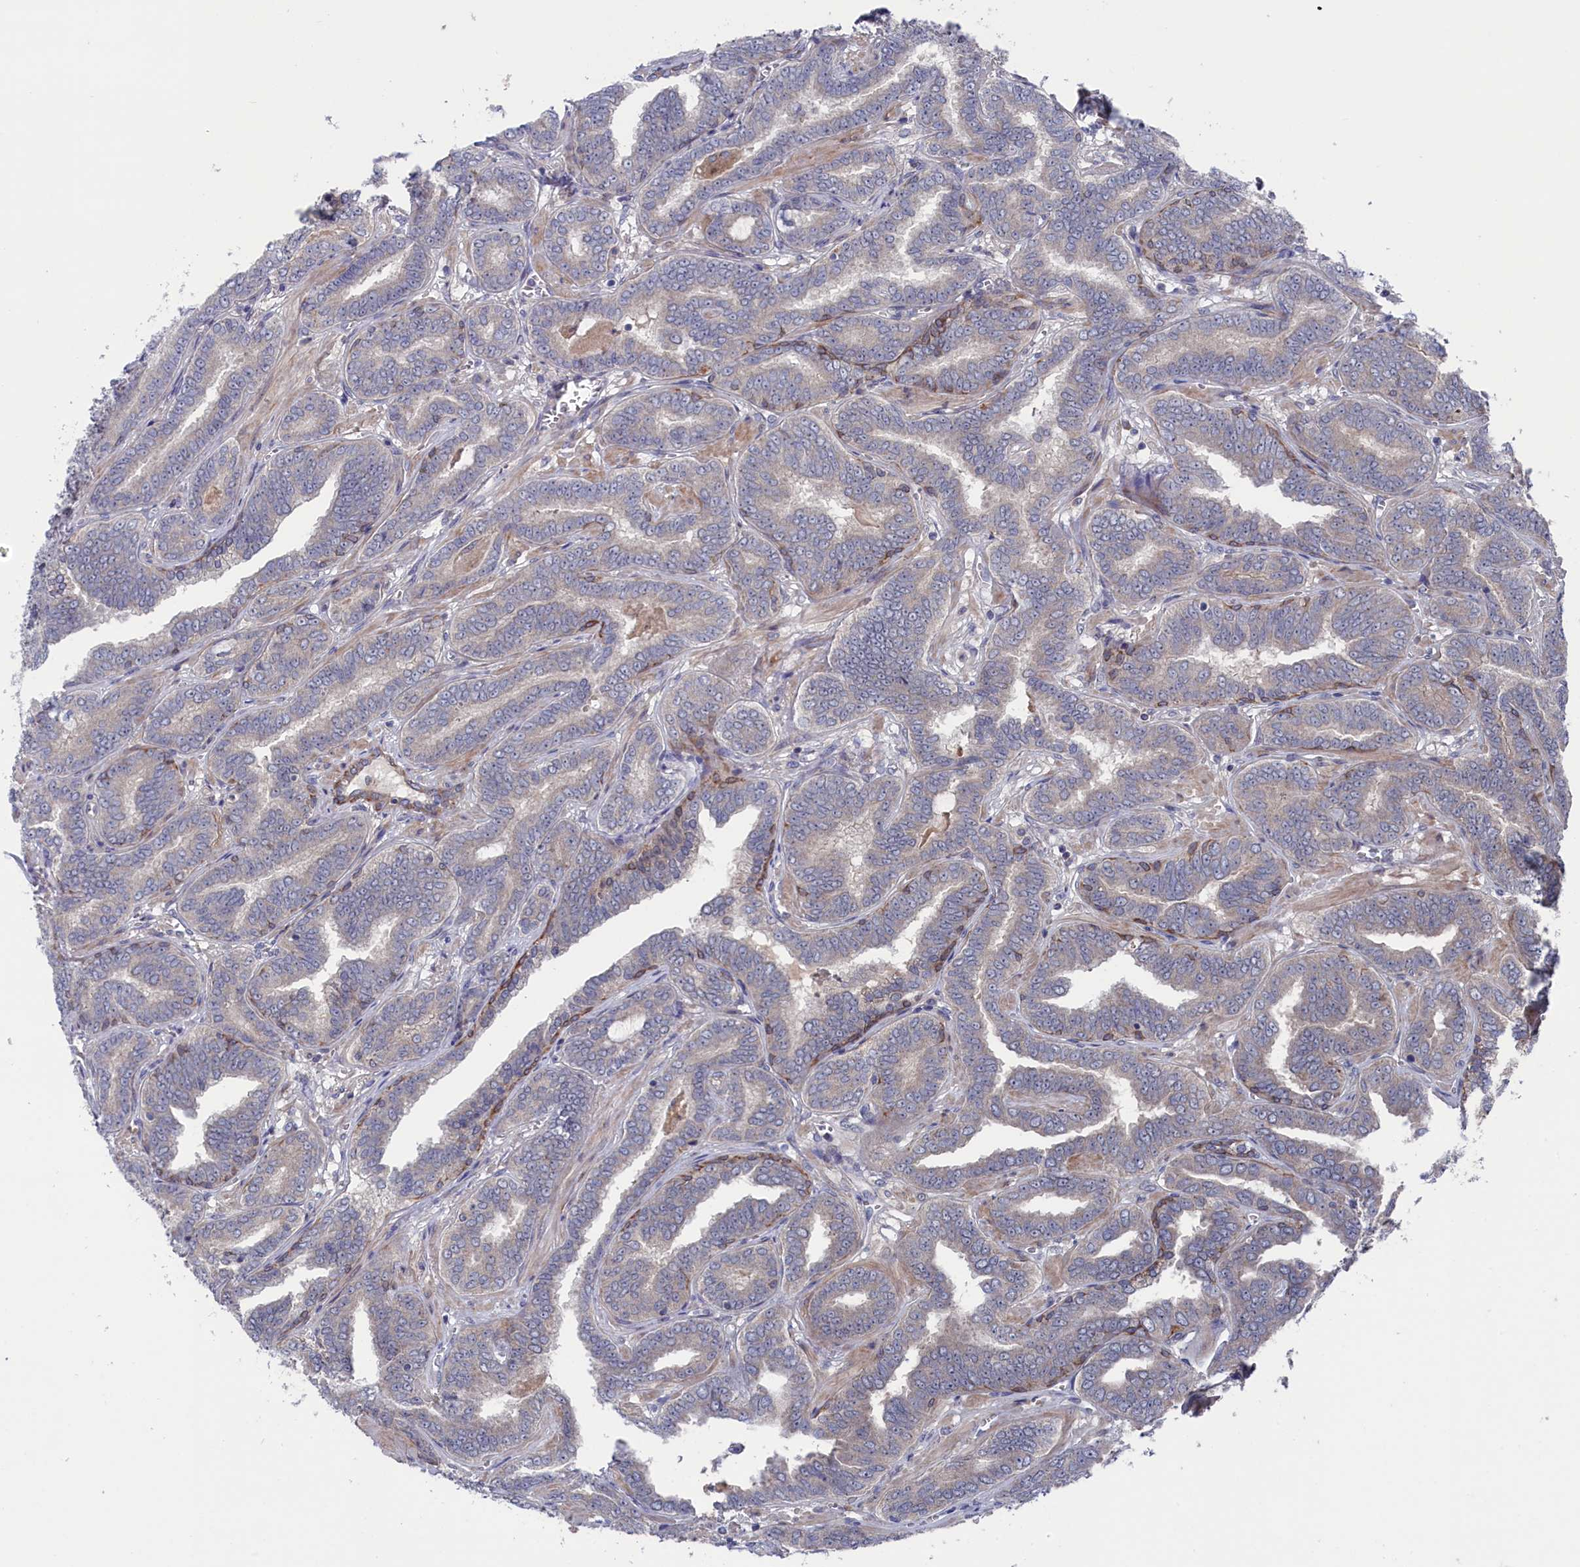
{"staining": {"intensity": "weak", "quantity": "<25%", "location": "cytoplasmic/membranous"}, "tissue": "prostate cancer", "cell_type": "Tumor cells", "image_type": "cancer", "snomed": [{"axis": "morphology", "description": "Adenocarcinoma, High grade"}, {"axis": "topography", "description": "Prostate"}], "caption": "Protein analysis of adenocarcinoma (high-grade) (prostate) exhibits no significant staining in tumor cells.", "gene": "SPATA13", "patient": {"sex": "male", "age": 67}}